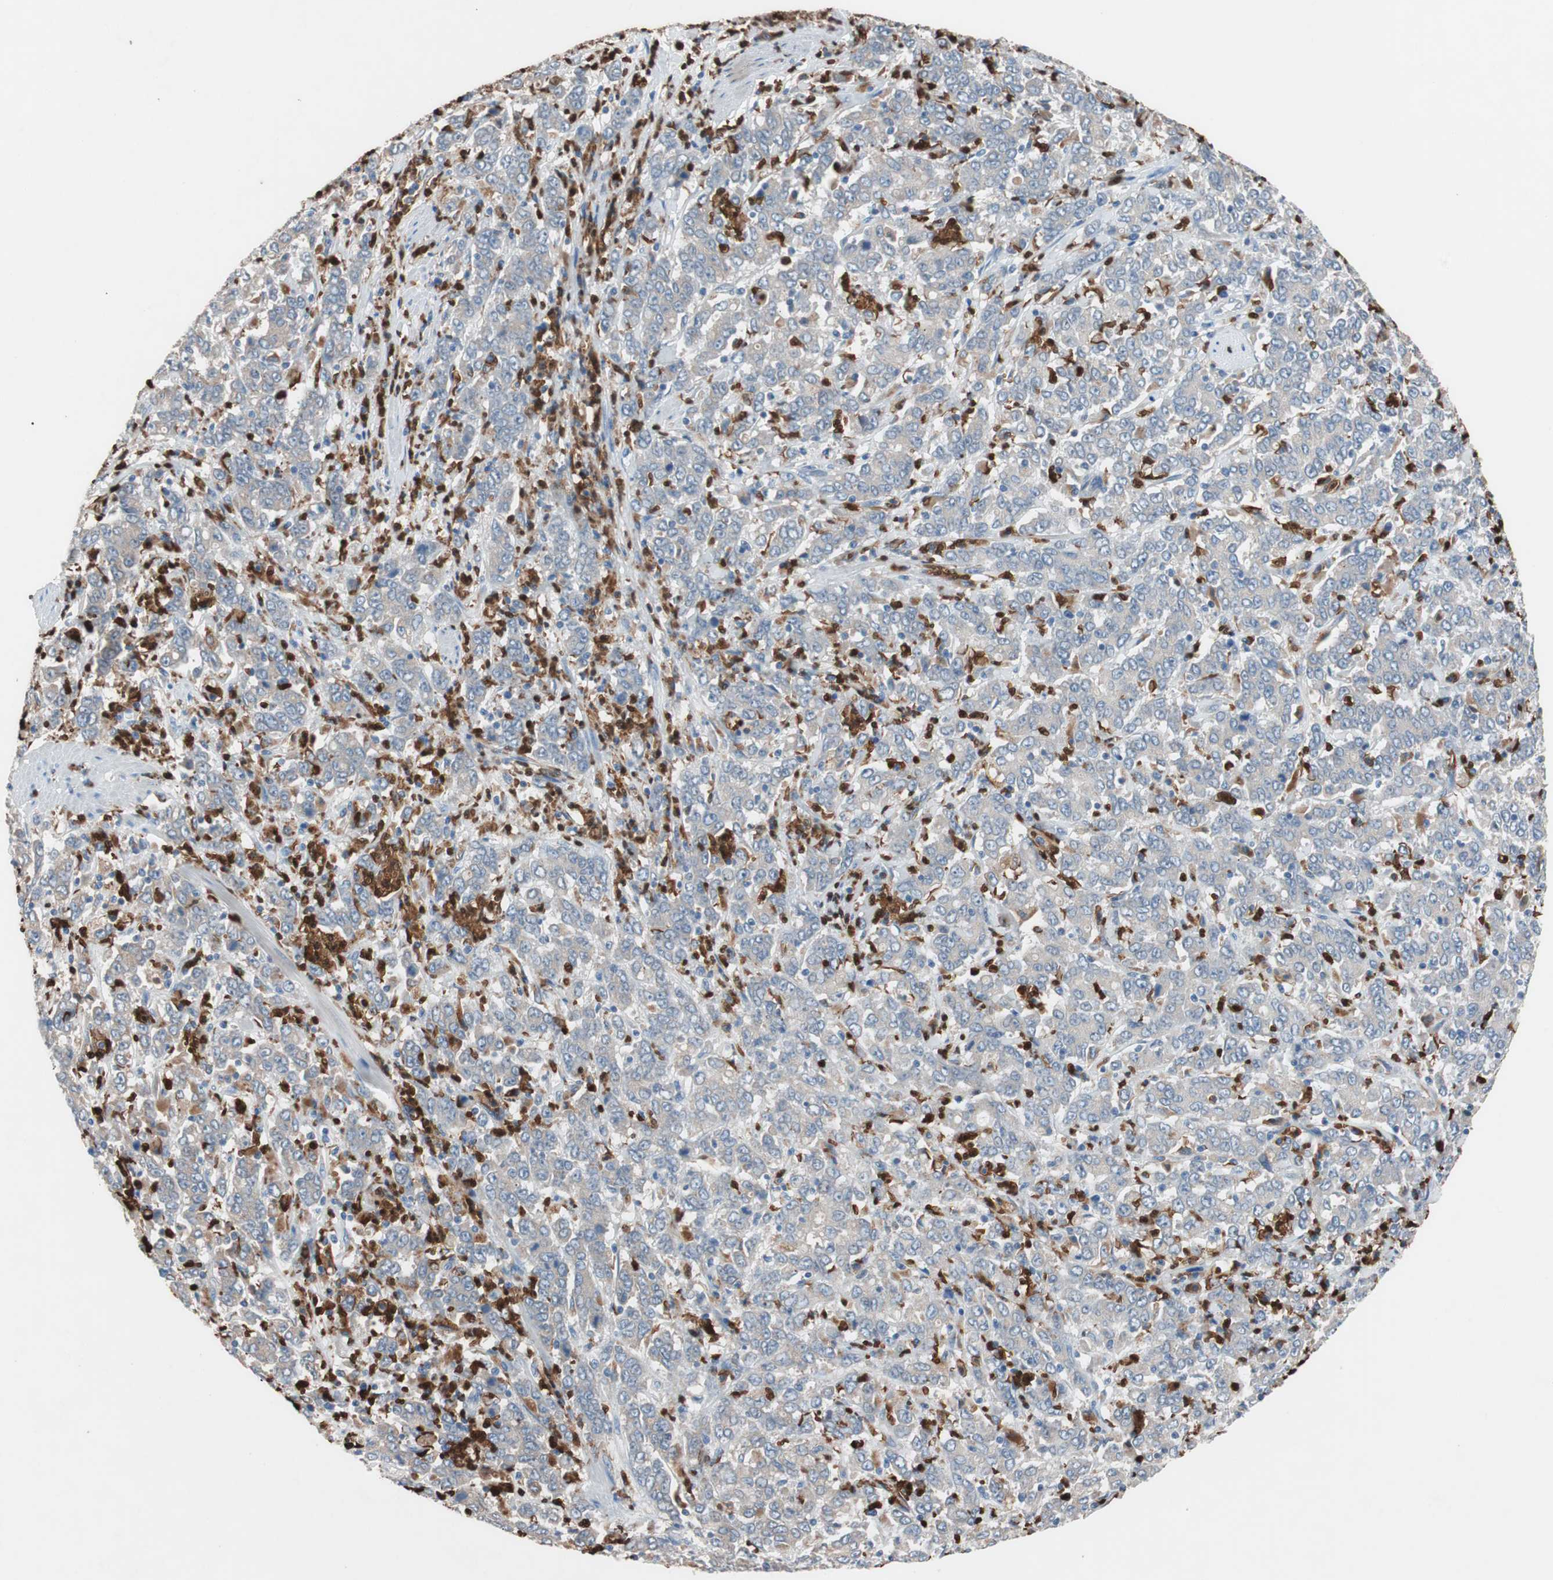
{"staining": {"intensity": "weak", "quantity": ">75%", "location": "cytoplasmic/membranous"}, "tissue": "stomach cancer", "cell_type": "Tumor cells", "image_type": "cancer", "snomed": [{"axis": "morphology", "description": "Adenocarcinoma, NOS"}, {"axis": "topography", "description": "Stomach, lower"}], "caption": "Stomach cancer (adenocarcinoma) tissue reveals weak cytoplasmic/membranous staining in about >75% of tumor cells The protein is stained brown, and the nuclei are stained in blue (DAB IHC with brightfield microscopy, high magnification).", "gene": "CLEC4D", "patient": {"sex": "female", "age": 71}}